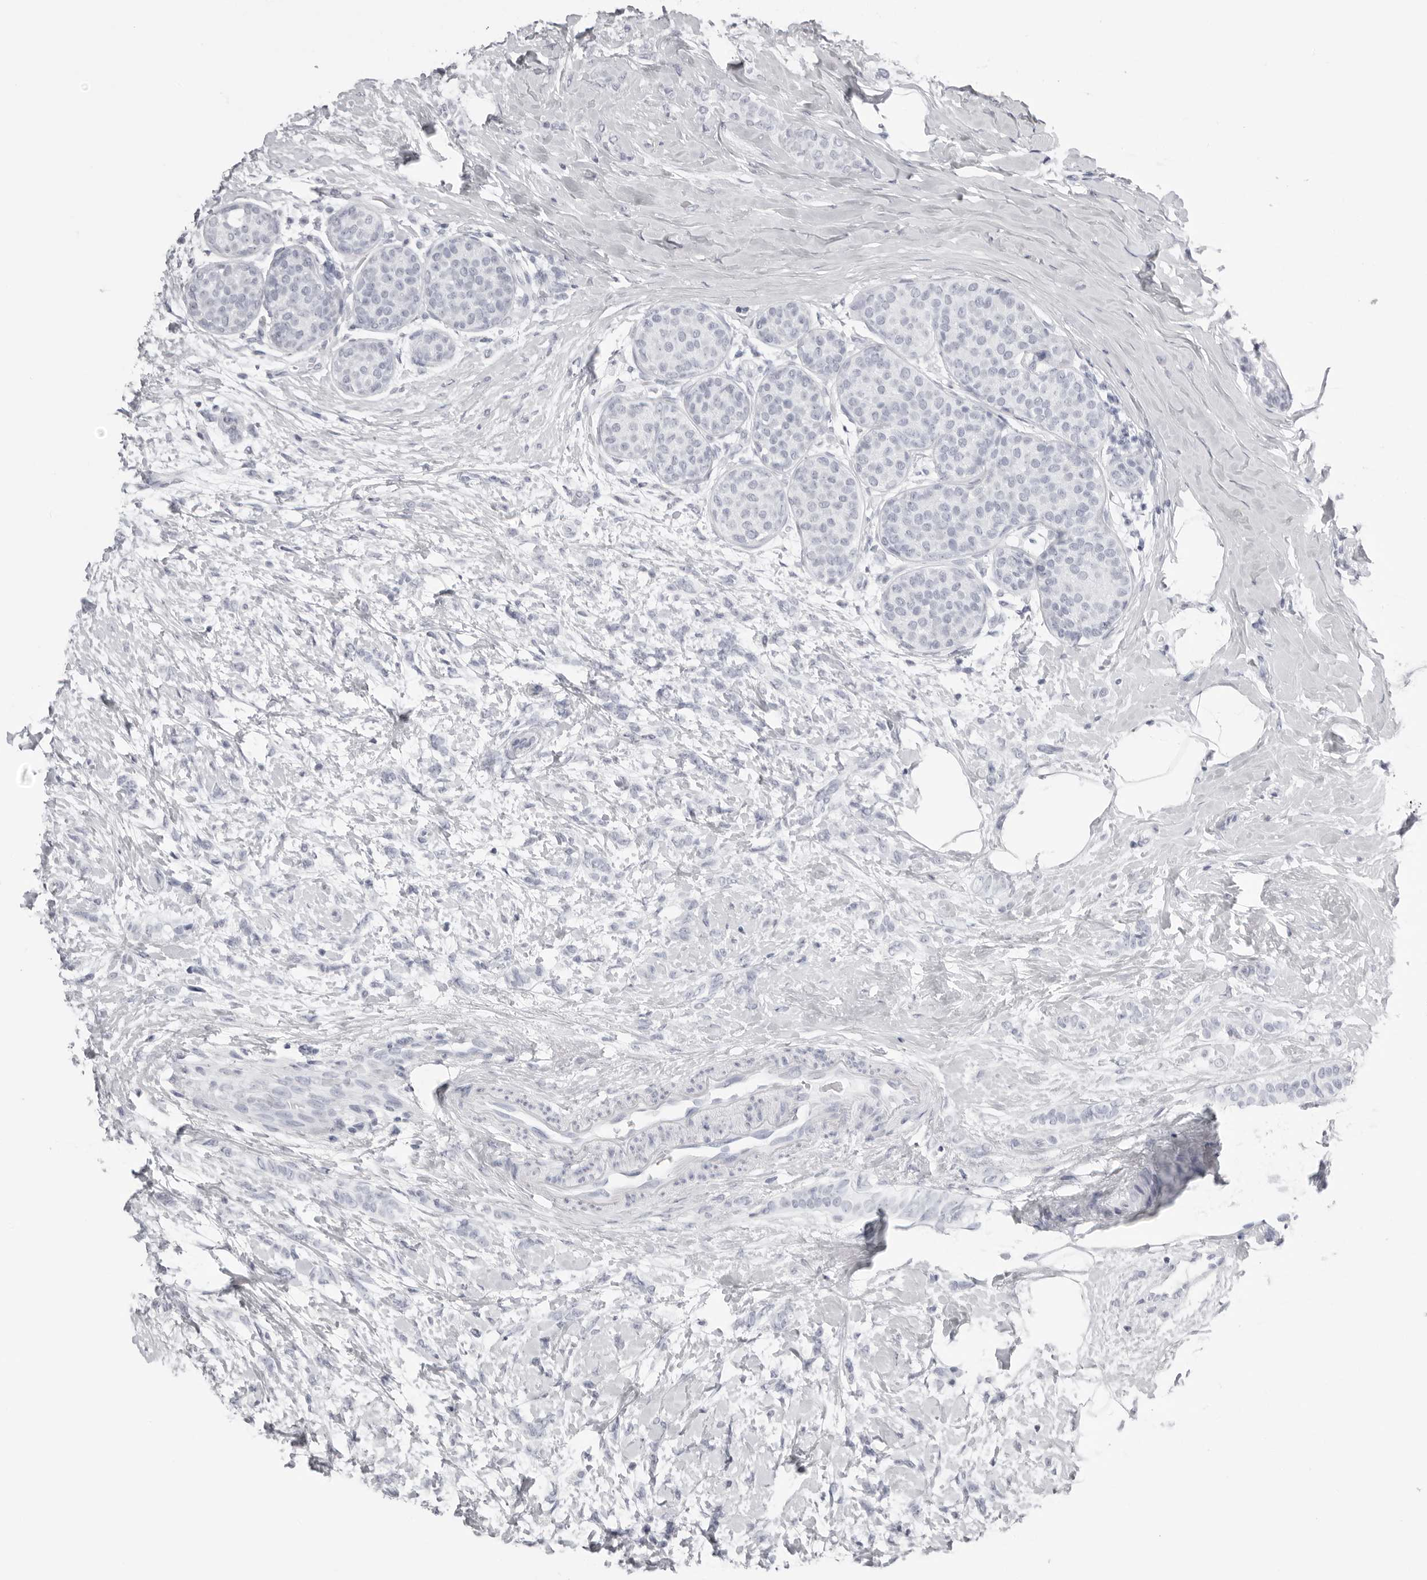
{"staining": {"intensity": "negative", "quantity": "none", "location": "none"}, "tissue": "breast cancer", "cell_type": "Tumor cells", "image_type": "cancer", "snomed": [{"axis": "morphology", "description": "Lobular carcinoma, in situ"}, {"axis": "morphology", "description": "Lobular carcinoma"}, {"axis": "topography", "description": "Breast"}], "caption": "IHC photomicrograph of breast cancer stained for a protein (brown), which exhibits no staining in tumor cells. (DAB IHC, high magnification).", "gene": "KLK9", "patient": {"sex": "female", "age": 41}}